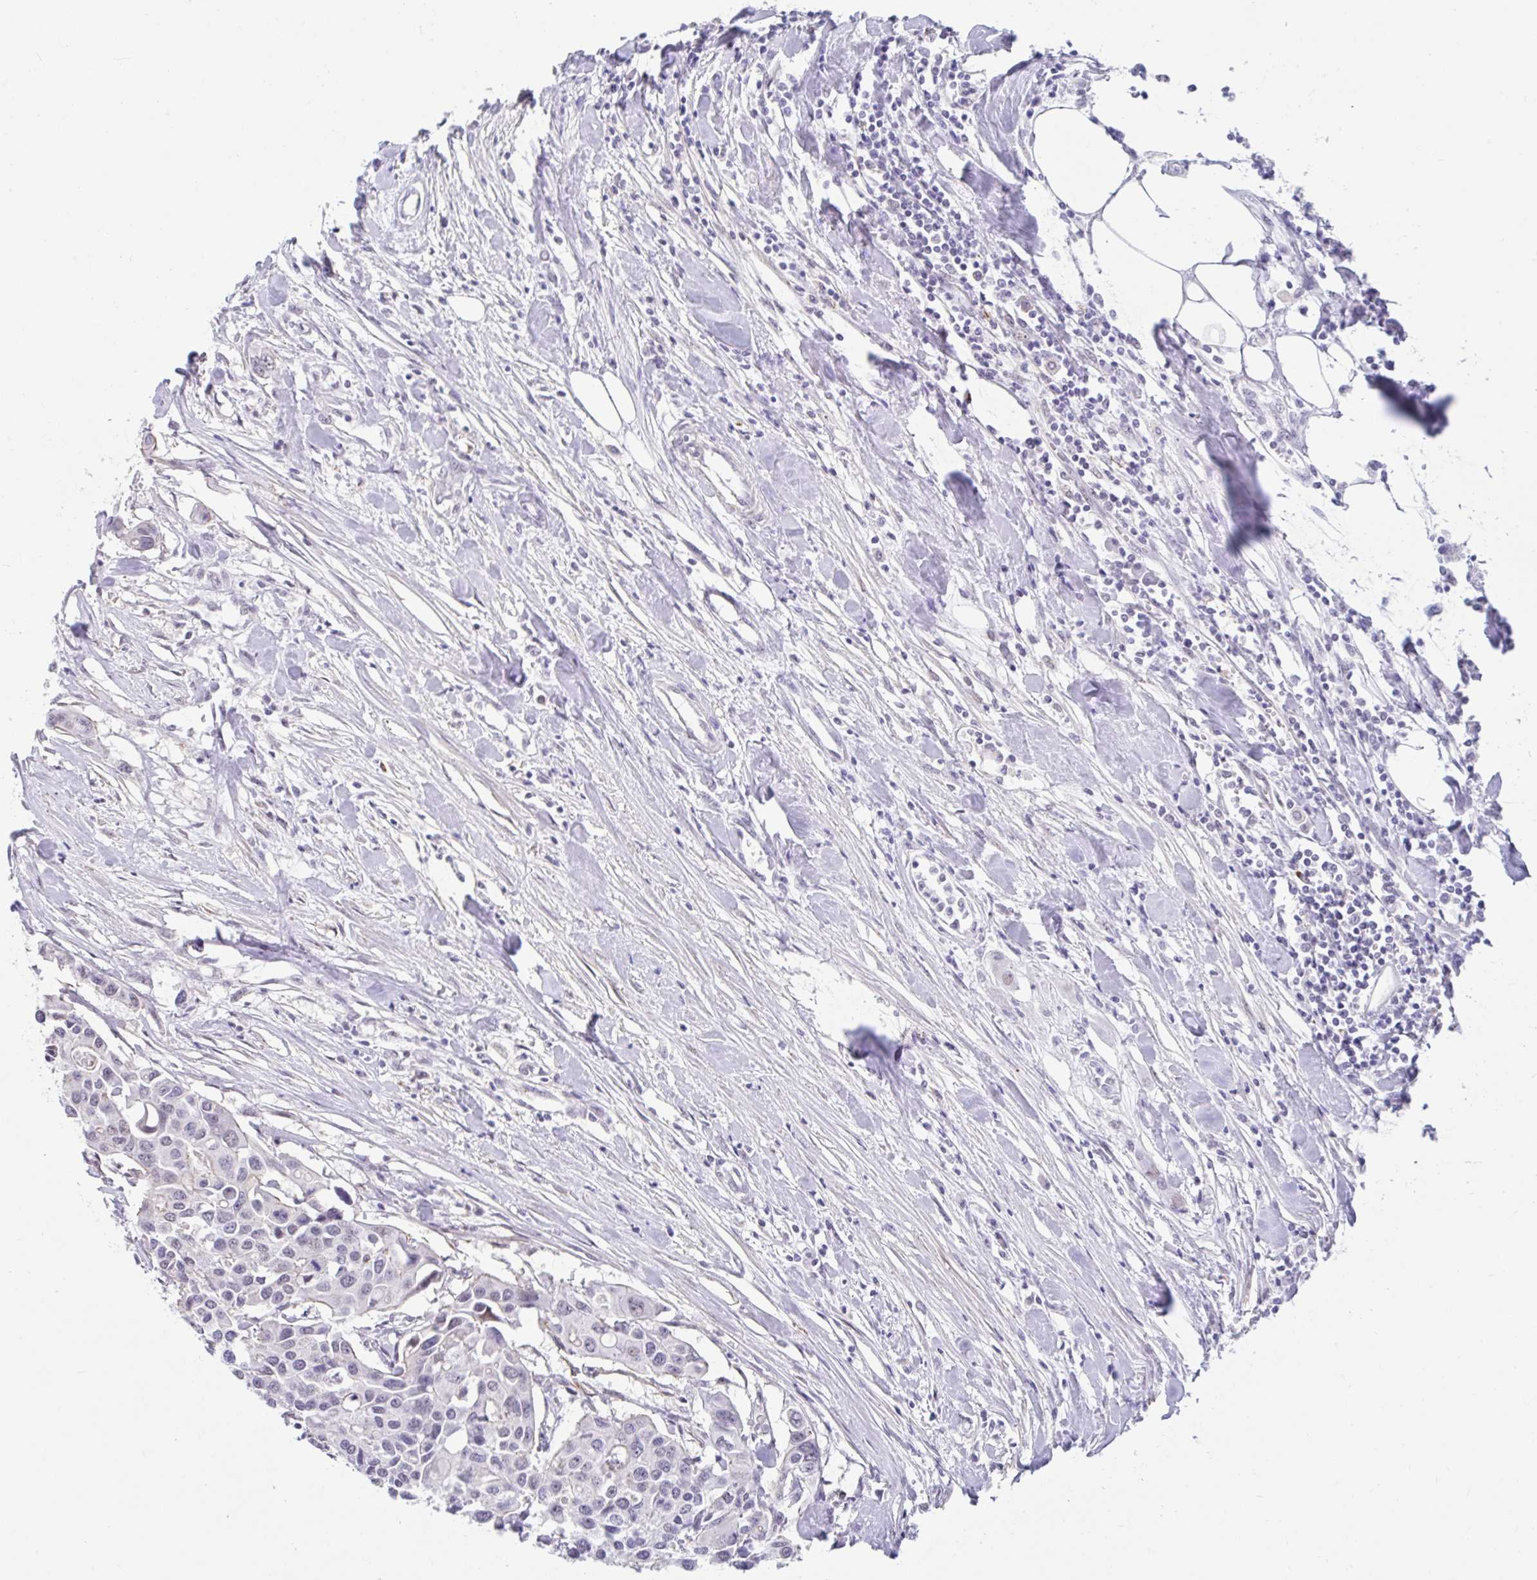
{"staining": {"intensity": "negative", "quantity": "none", "location": "none"}, "tissue": "colorectal cancer", "cell_type": "Tumor cells", "image_type": "cancer", "snomed": [{"axis": "morphology", "description": "Adenocarcinoma, NOS"}, {"axis": "topography", "description": "Colon"}], "caption": "There is no significant expression in tumor cells of adenocarcinoma (colorectal).", "gene": "DCAF17", "patient": {"sex": "male", "age": 77}}